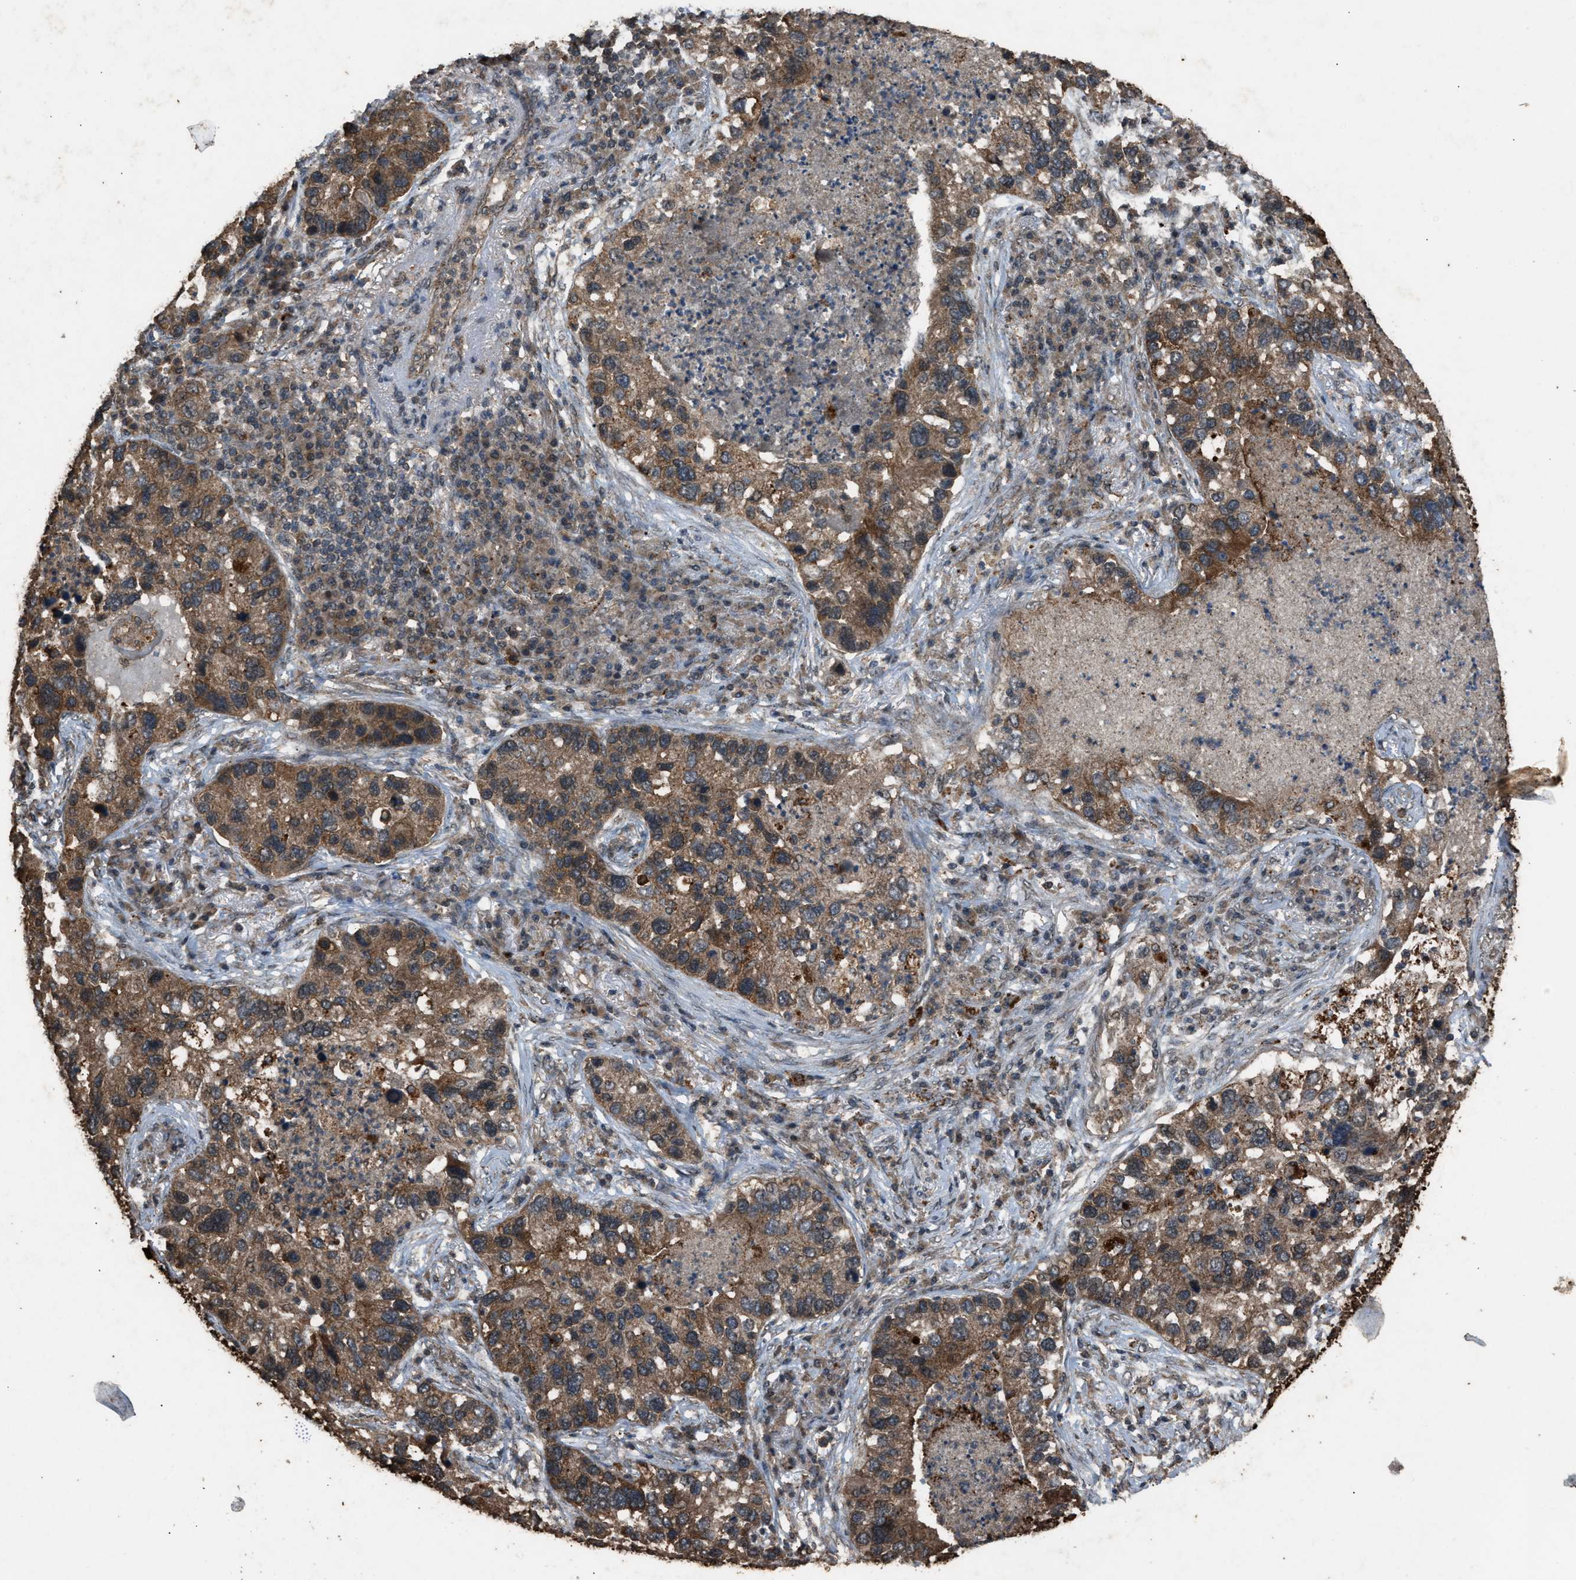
{"staining": {"intensity": "moderate", "quantity": ">75%", "location": "cytoplasmic/membranous"}, "tissue": "lung cancer", "cell_type": "Tumor cells", "image_type": "cancer", "snomed": [{"axis": "morphology", "description": "Normal tissue, NOS"}, {"axis": "morphology", "description": "Adenocarcinoma, NOS"}, {"axis": "topography", "description": "Bronchus"}, {"axis": "topography", "description": "Lung"}], "caption": "This histopathology image demonstrates adenocarcinoma (lung) stained with immunohistochemistry to label a protein in brown. The cytoplasmic/membranous of tumor cells show moderate positivity for the protein. Nuclei are counter-stained blue.", "gene": "PSMD1", "patient": {"sex": "male", "age": 54}}